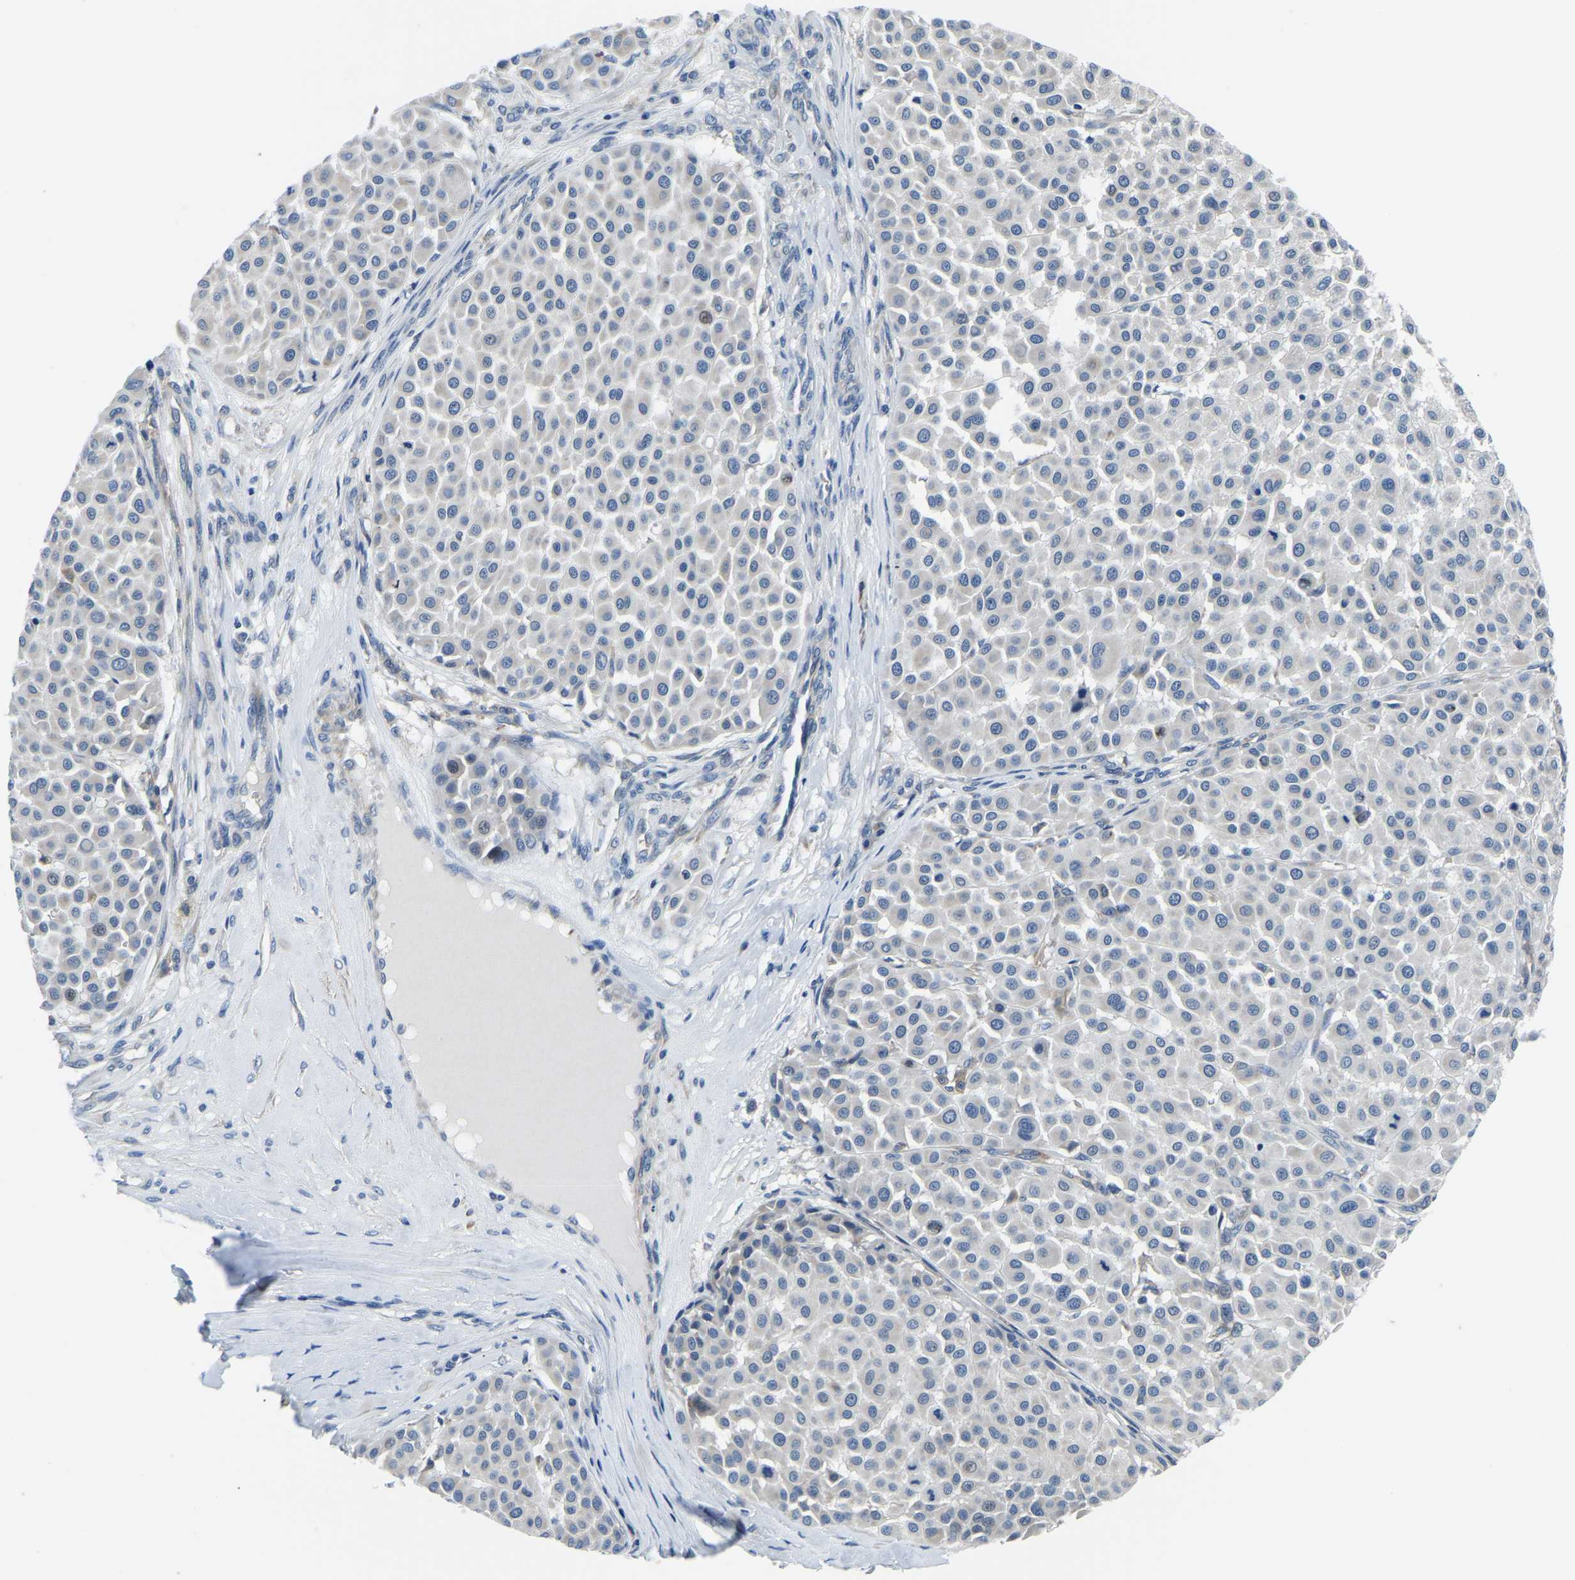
{"staining": {"intensity": "negative", "quantity": "none", "location": "none"}, "tissue": "melanoma", "cell_type": "Tumor cells", "image_type": "cancer", "snomed": [{"axis": "morphology", "description": "Malignant melanoma, Metastatic site"}, {"axis": "topography", "description": "Soft tissue"}], "caption": "Histopathology image shows no protein expression in tumor cells of malignant melanoma (metastatic site) tissue. Nuclei are stained in blue.", "gene": "LIAS", "patient": {"sex": "male", "age": 41}}